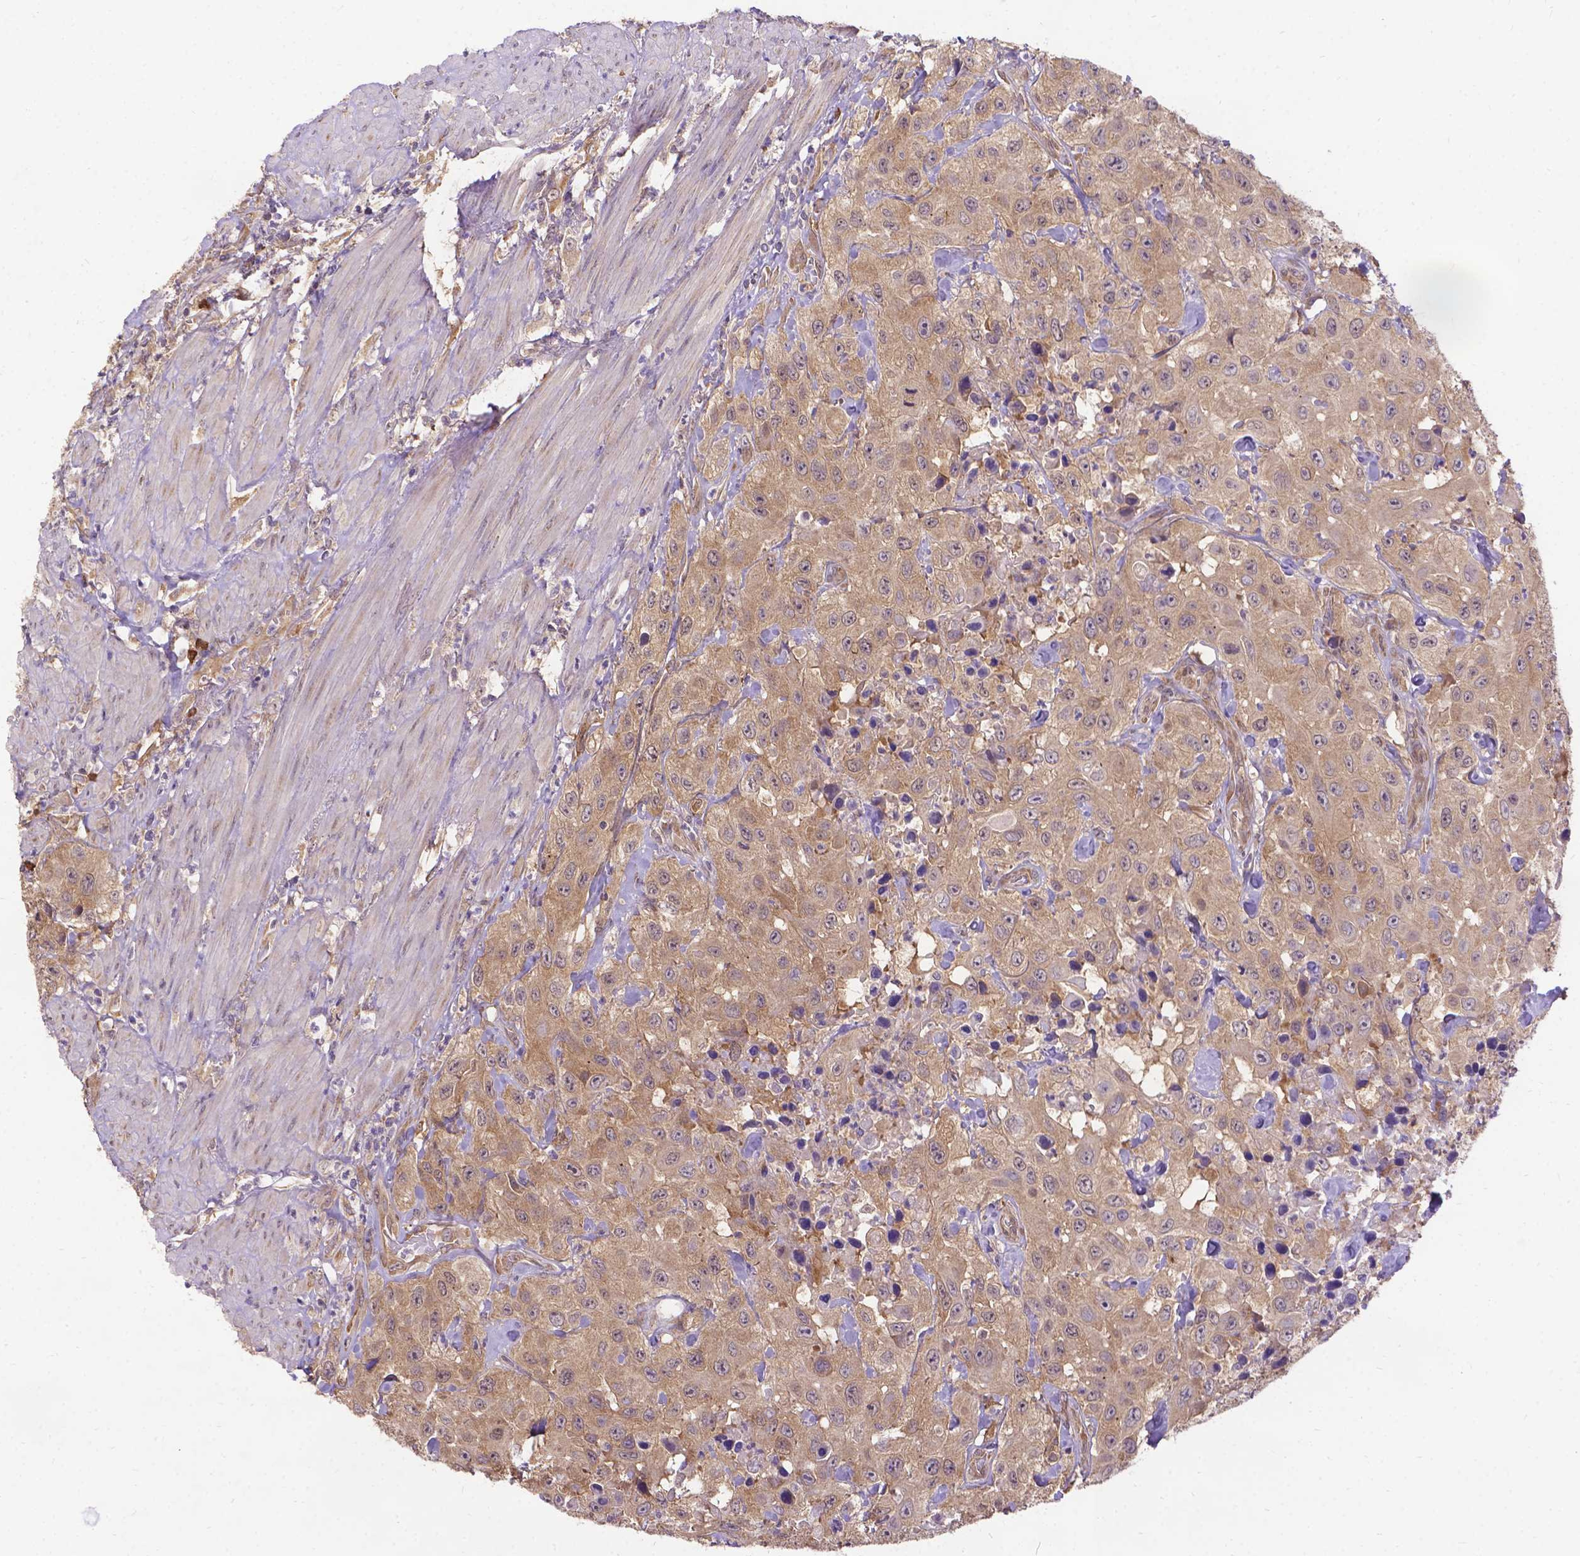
{"staining": {"intensity": "weak", "quantity": ">75%", "location": "cytoplasmic/membranous"}, "tissue": "urothelial cancer", "cell_type": "Tumor cells", "image_type": "cancer", "snomed": [{"axis": "morphology", "description": "Urothelial carcinoma, High grade"}, {"axis": "topography", "description": "Urinary bladder"}], "caption": "Tumor cells reveal low levels of weak cytoplasmic/membranous staining in approximately >75% of cells in high-grade urothelial carcinoma. The staining was performed using DAB to visualize the protein expression in brown, while the nuclei were stained in blue with hematoxylin (Magnification: 20x).", "gene": "DENND6A", "patient": {"sex": "male", "age": 79}}